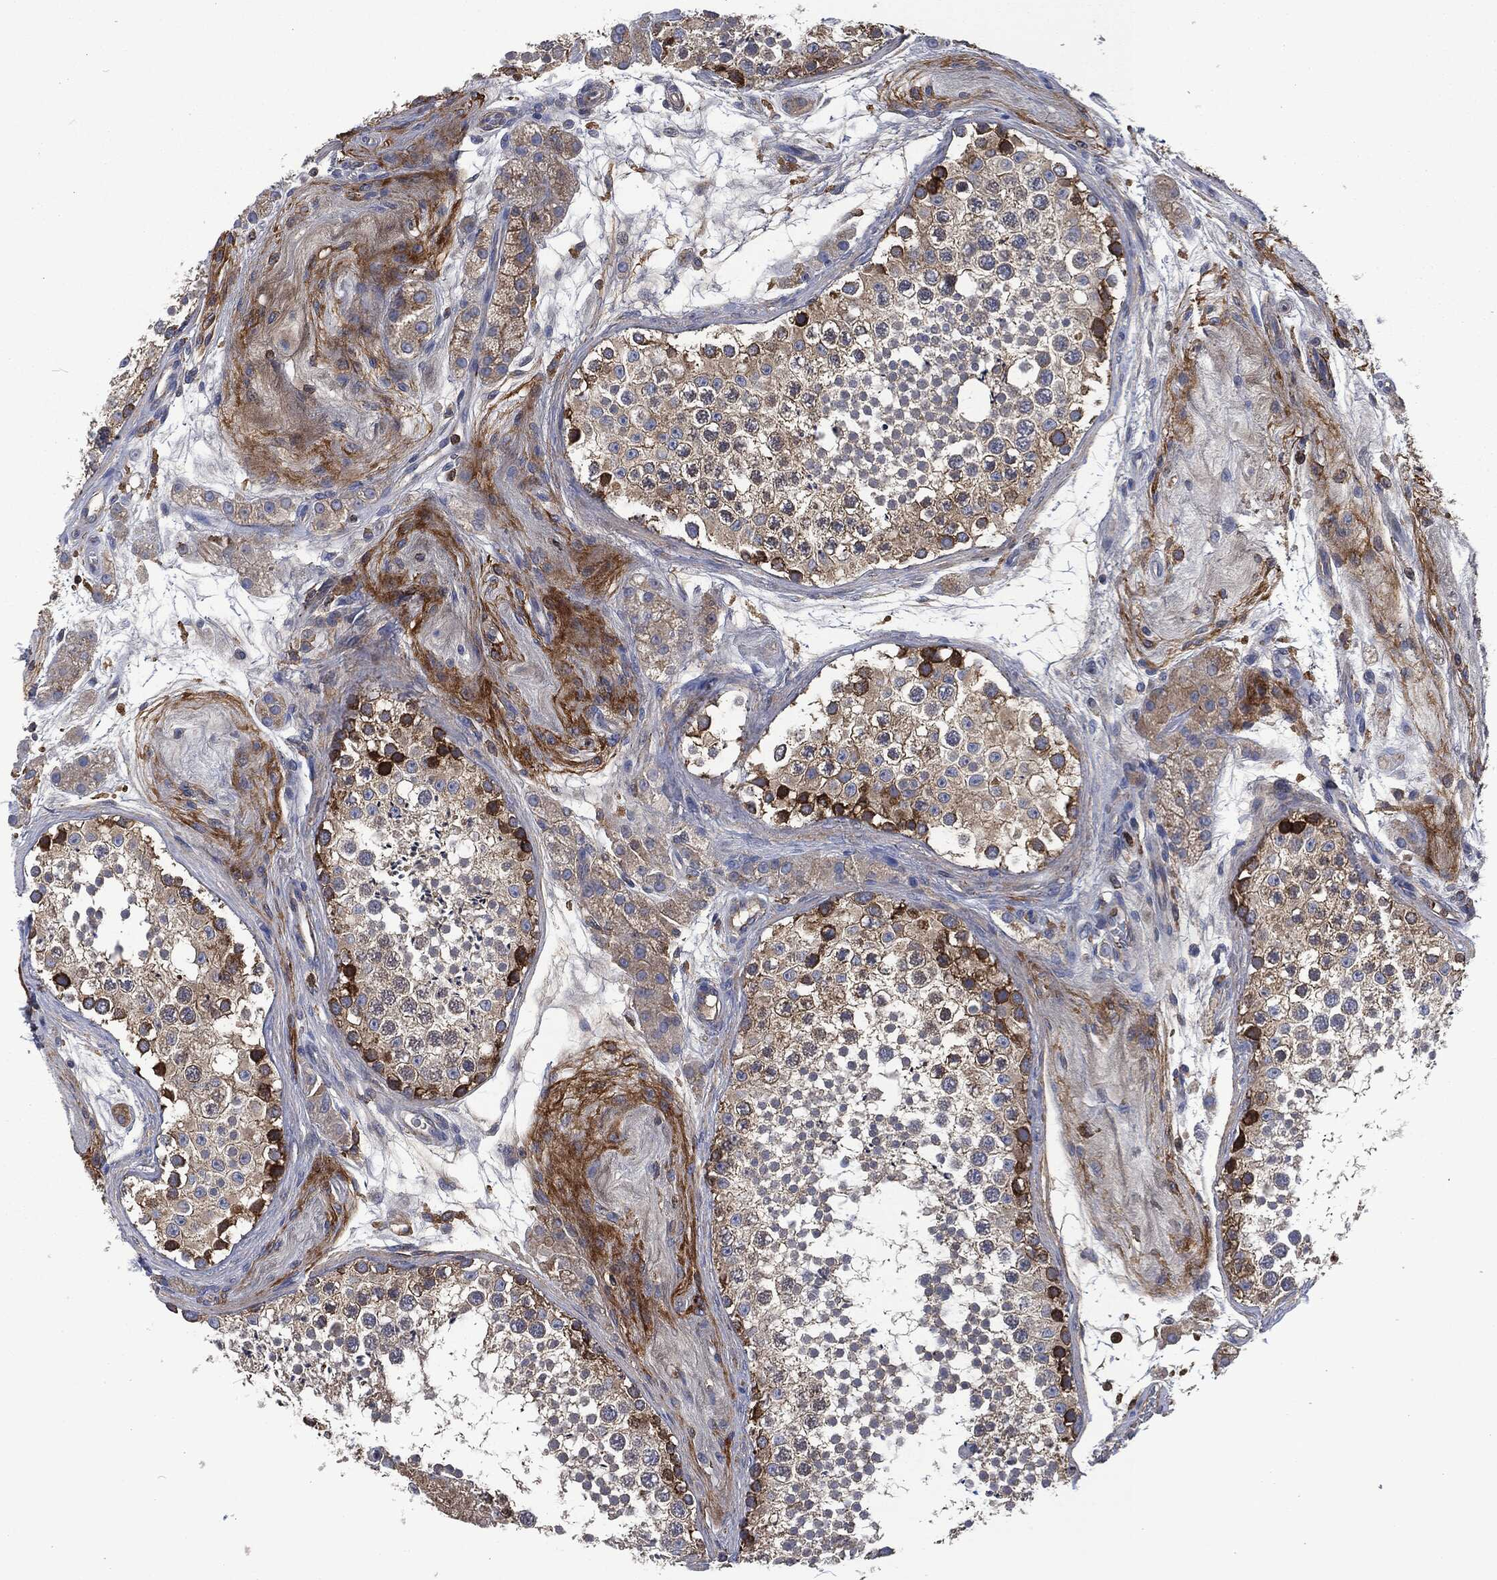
{"staining": {"intensity": "strong", "quantity": "<25%", "location": "cytoplasmic/membranous"}, "tissue": "testis", "cell_type": "Cells in seminiferous ducts", "image_type": "normal", "snomed": [{"axis": "morphology", "description": "Normal tissue, NOS"}, {"axis": "topography", "description": "Testis"}], "caption": "Protein expression by immunohistochemistry shows strong cytoplasmic/membranous staining in about <25% of cells in seminiferous ducts in normal testis.", "gene": "LGALS9", "patient": {"sex": "male", "age": 41}}